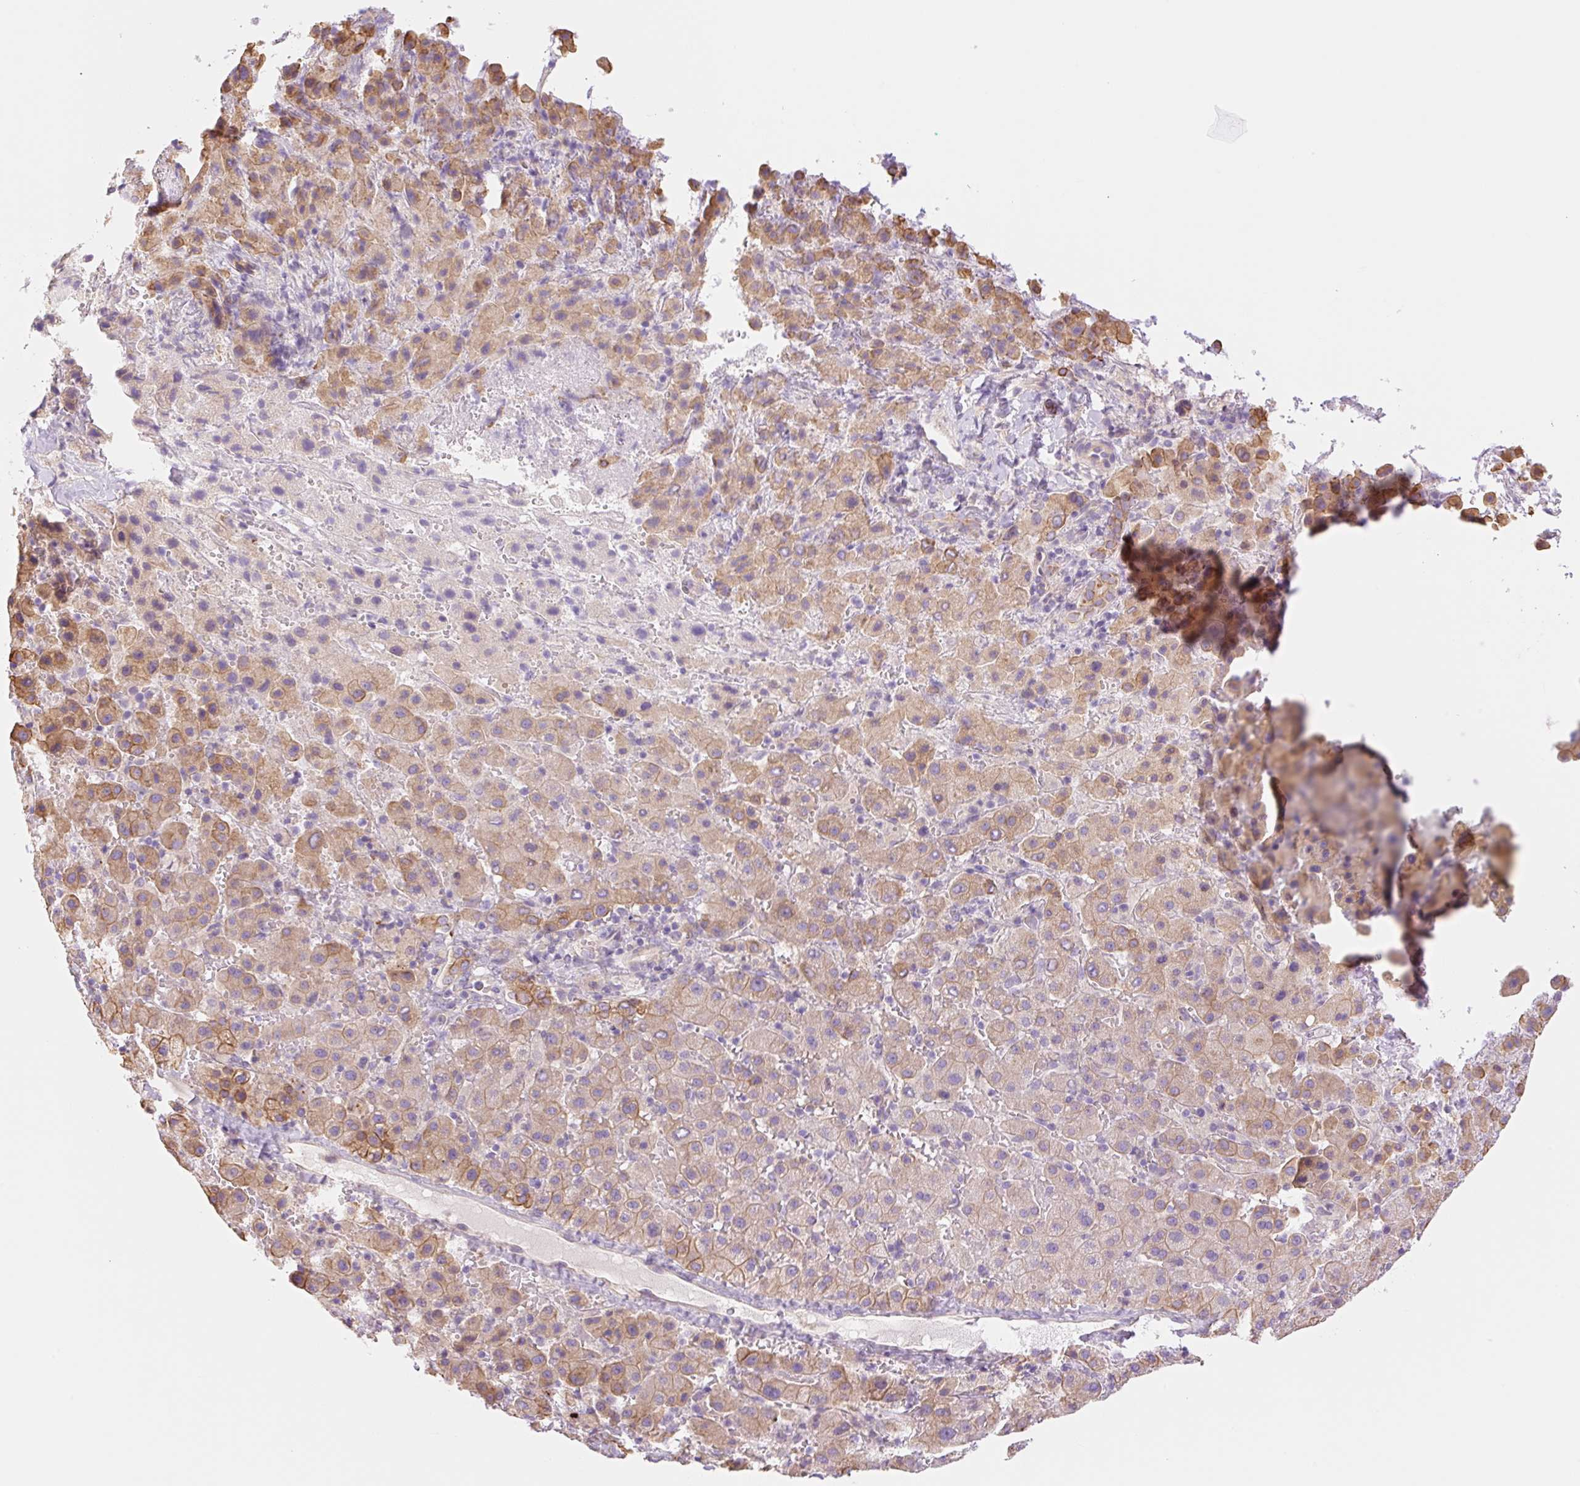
{"staining": {"intensity": "moderate", "quantity": "25%-75%", "location": "cytoplasmic/membranous"}, "tissue": "liver cancer", "cell_type": "Tumor cells", "image_type": "cancer", "snomed": [{"axis": "morphology", "description": "Carcinoma, Hepatocellular, NOS"}, {"axis": "topography", "description": "Liver"}], "caption": "Immunohistochemistry (DAB (3,3'-diaminobenzidine)) staining of hepatocellular carcinoma (liver) displays moderate cytoplasmic/membranous protein expression in approximately 25%-75% of tumor cells.", "gene": "NLRP5", "patient": {"sex": "female", "age": 58}}